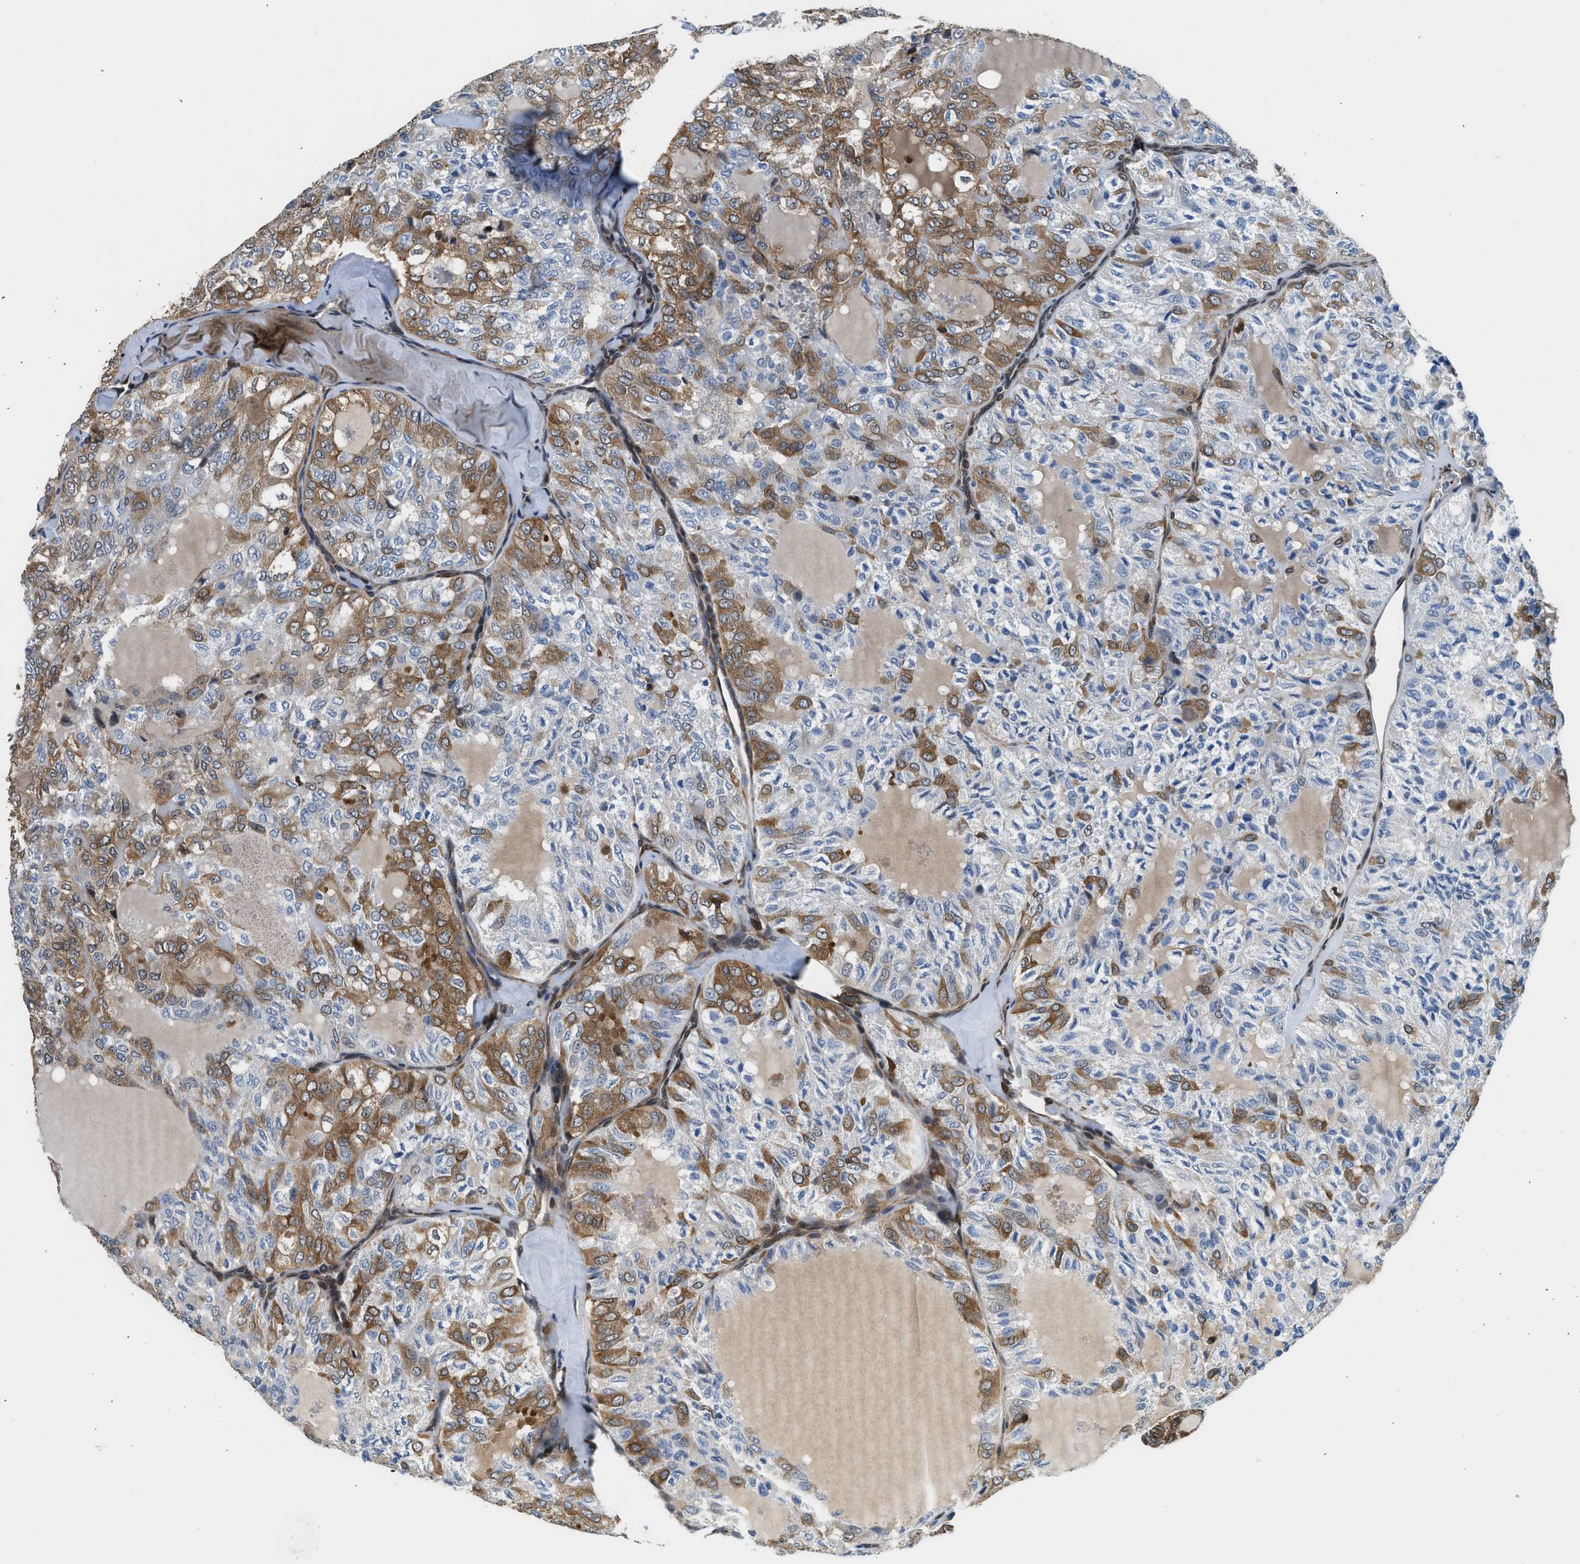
{"staining": {"intensity": "moderate", "quantity": "25%-75%", "location": "cytoplasmic/membranous"}, "tissue": "thyroid cancer", "cell_type": "Tumor cells", "image_type": "cancer", "snomed": [{"axis": "morphology", "description": "Follicular adenoma carcinoma, NOS"}, {"axis": "topography", "description": "Thyroid gland"}], "caption": "Approximately 25%-75% of tumor cells in thyroid cancer demonstrate moderate cytoplasmic/membranous protein expression as visualized by brown immunohistochemical staining.", "gene": "RETREG3", "patient": {"sex": "male", "age": 75}}